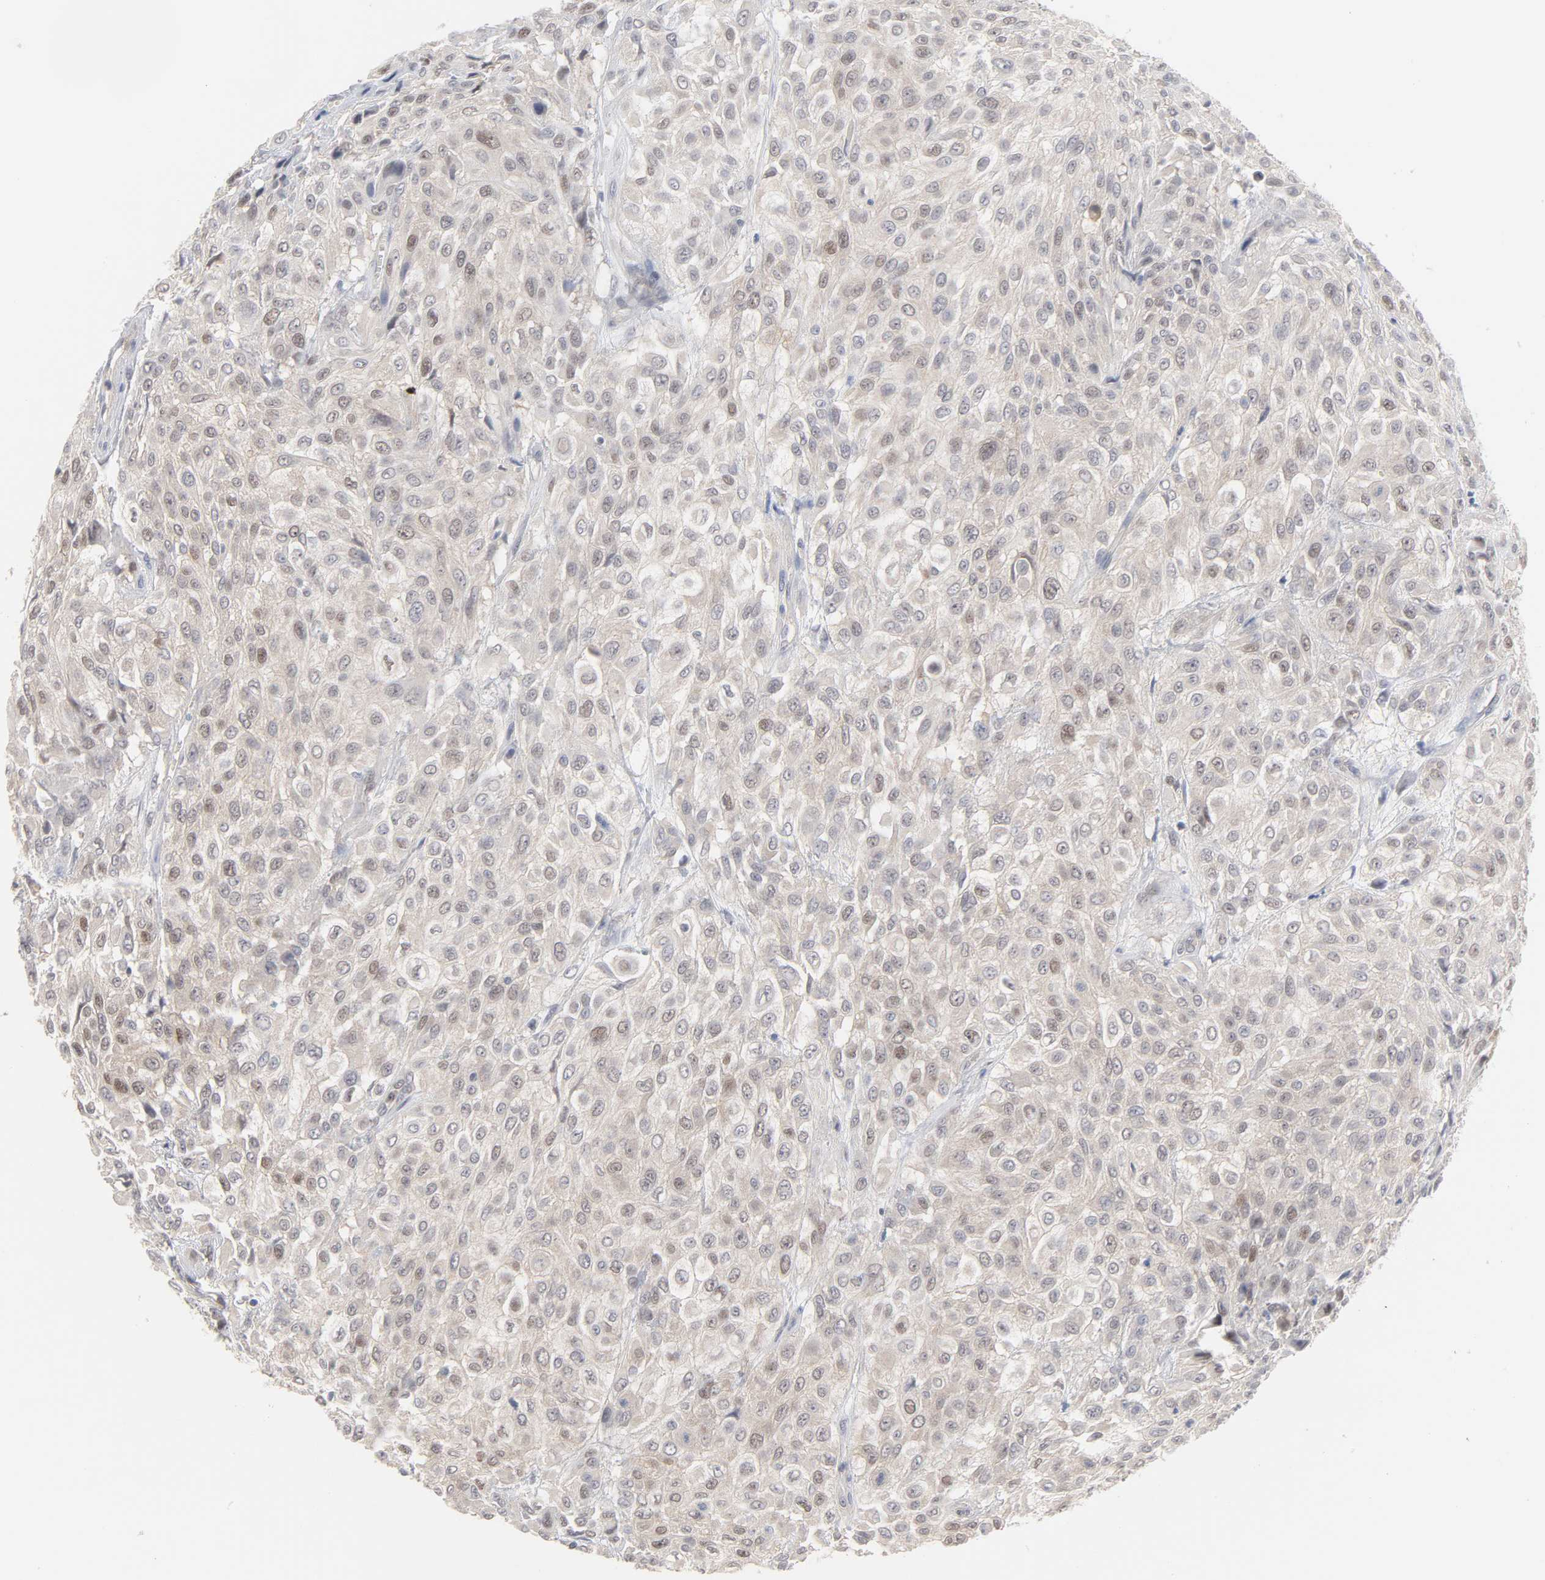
{"staining": {"intensity": "negative", "quantity": "none", "location": "none"}, "tissue": "urothelial cancer", "cell_type": "Tumor cells", "image_type": "cancer", "snomed": [{"axis": "morphology", "description": "Urothelial carcinoma, High grade"}, {"axis": "topography", "description": "Urinary bladder"}], "caption": "Urothelial cancer was stained to show a protein in brown. There is no significant positivity in tumor cells.", "gene": "UBL4A", "patient": {"sex": "male", "age": 57}}